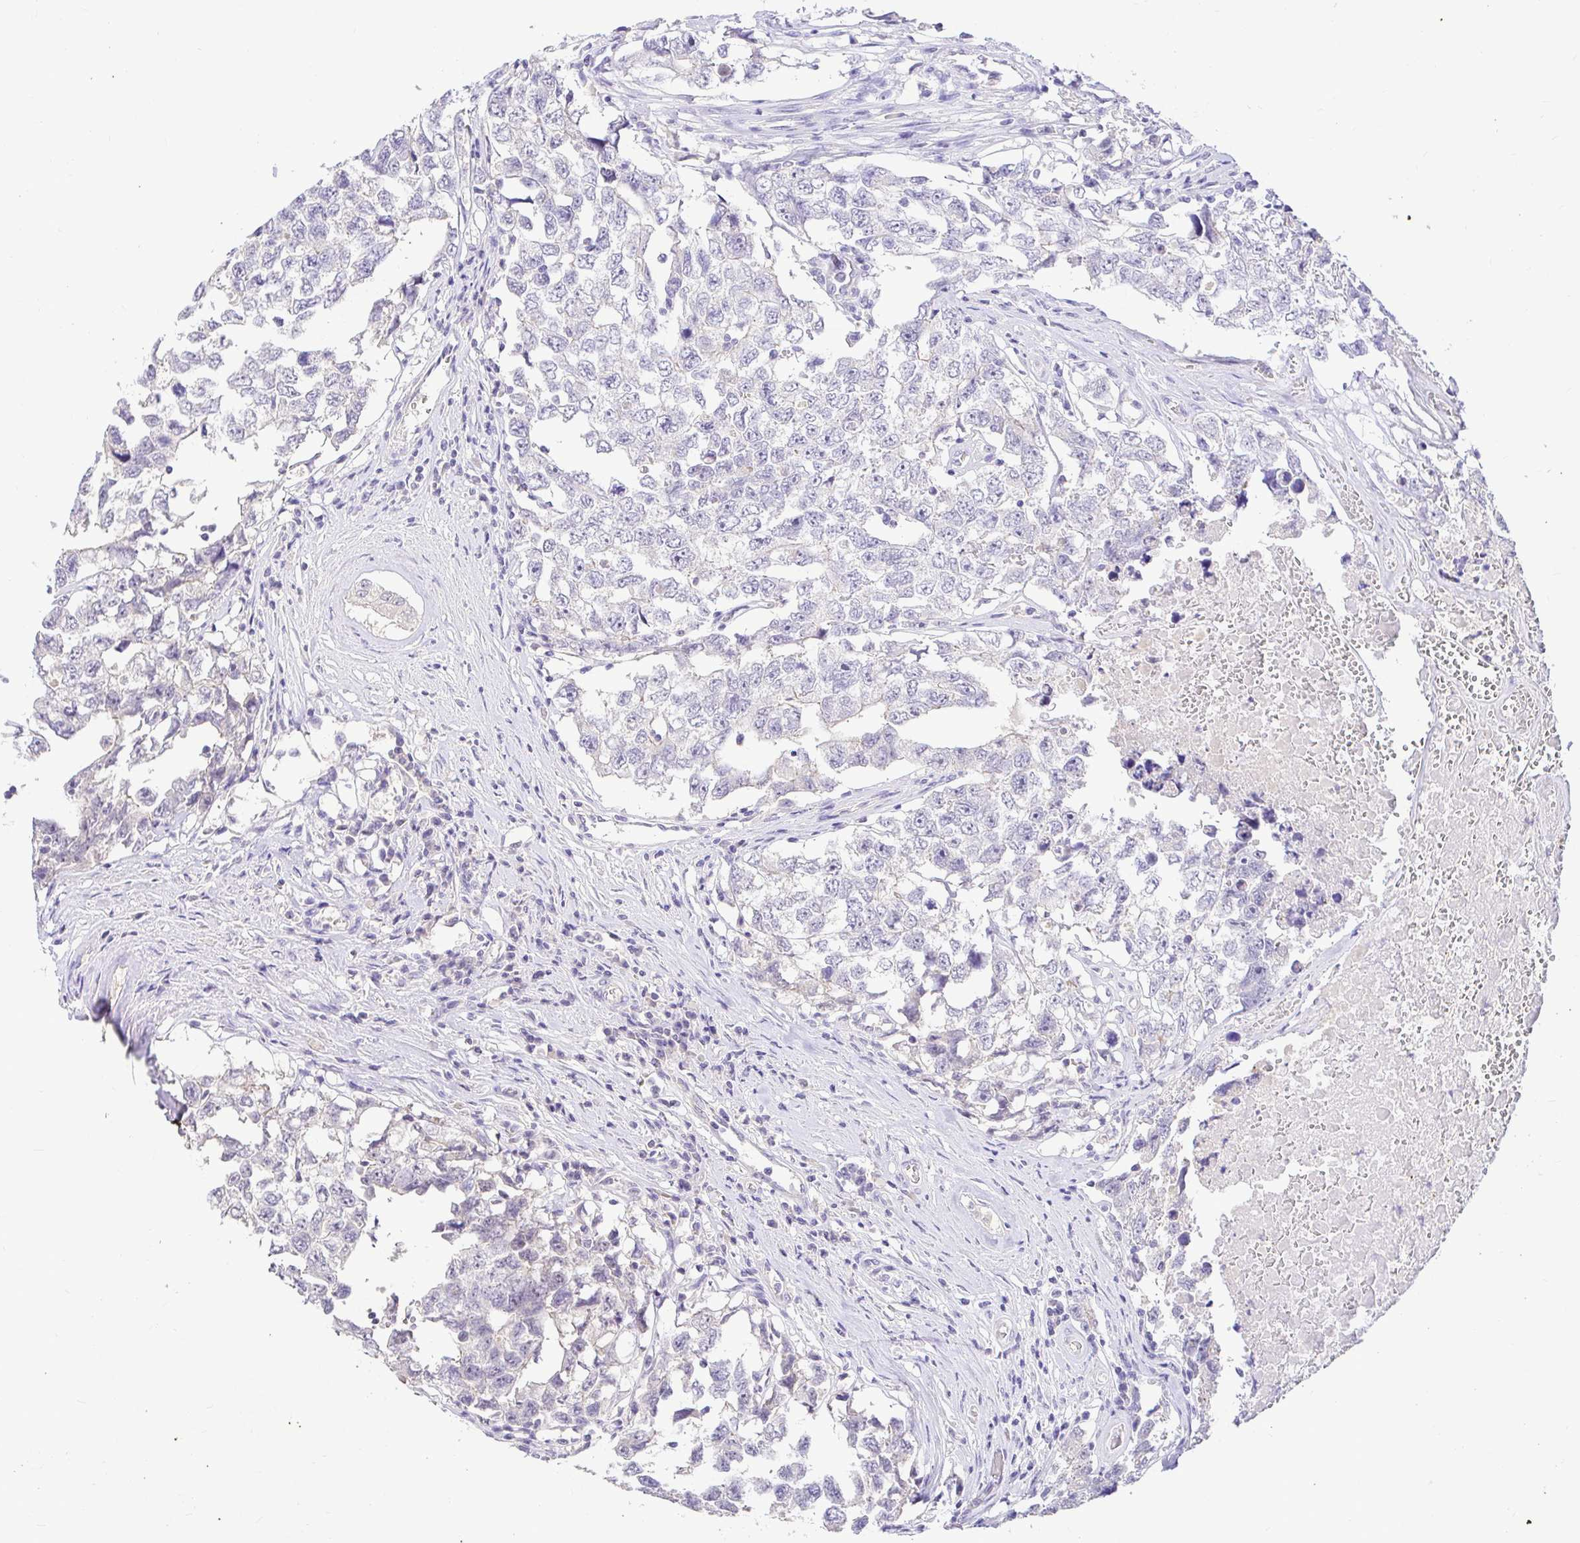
{"staining": {"intensity": "negative", "quantity": "none", "location": "none"}, "tissue": "testis cancer", "cell_type": "Tumor cells", "image_type": "cancer", "snomed": [{"axis": "morphology", "description": "Carcinoma, Embryonal, NOS"}, {"axis": "topography", "description": "Testis"}], "caption": "DAB immunohistochemical staining of embryonal carcinoma (testis) displays no significant positivity in tumor cells. Nuclei are stained in blue.", "gene": "CDO1", "patient": {"sex": "male", "age": 22}}